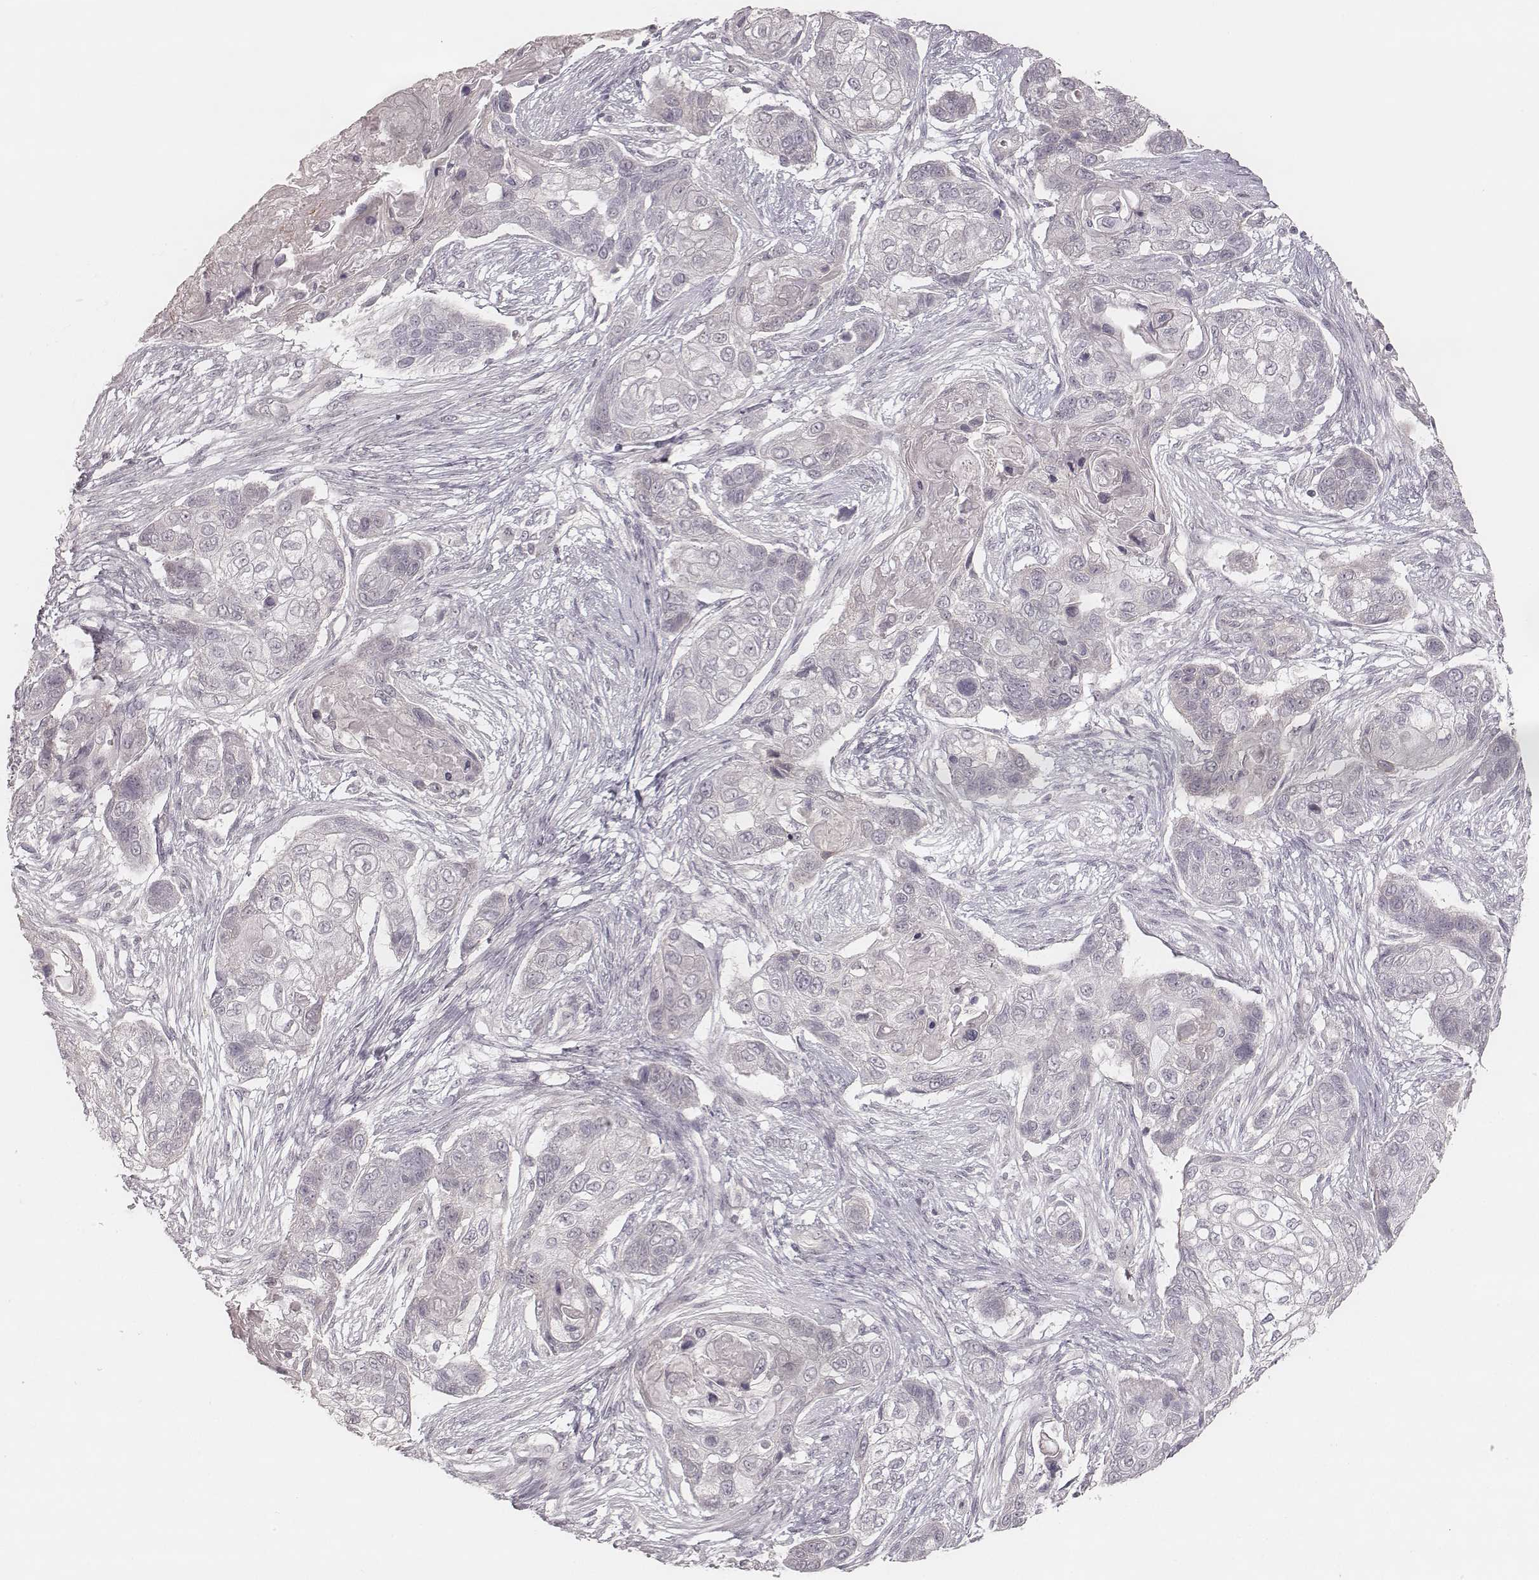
{"staining": {"intensity": "negative", "quantity": "none", "location": "none"}, "tissue": "lung cancer", "cell_type": "Tumor cells", "image_type": "cancer", "snomed": [{"axis": "morphology", "description": "Squamous cell carcinoma, NOS"}, {"axis": "topography", "description": "Lung"}], "caption": "Photomicrograph shows no protein expression in tumor cells of squamous cell carcinoma (lung) tissue.", "gene": "ACACB", "patient": {"sex": "male", "age": 69}}